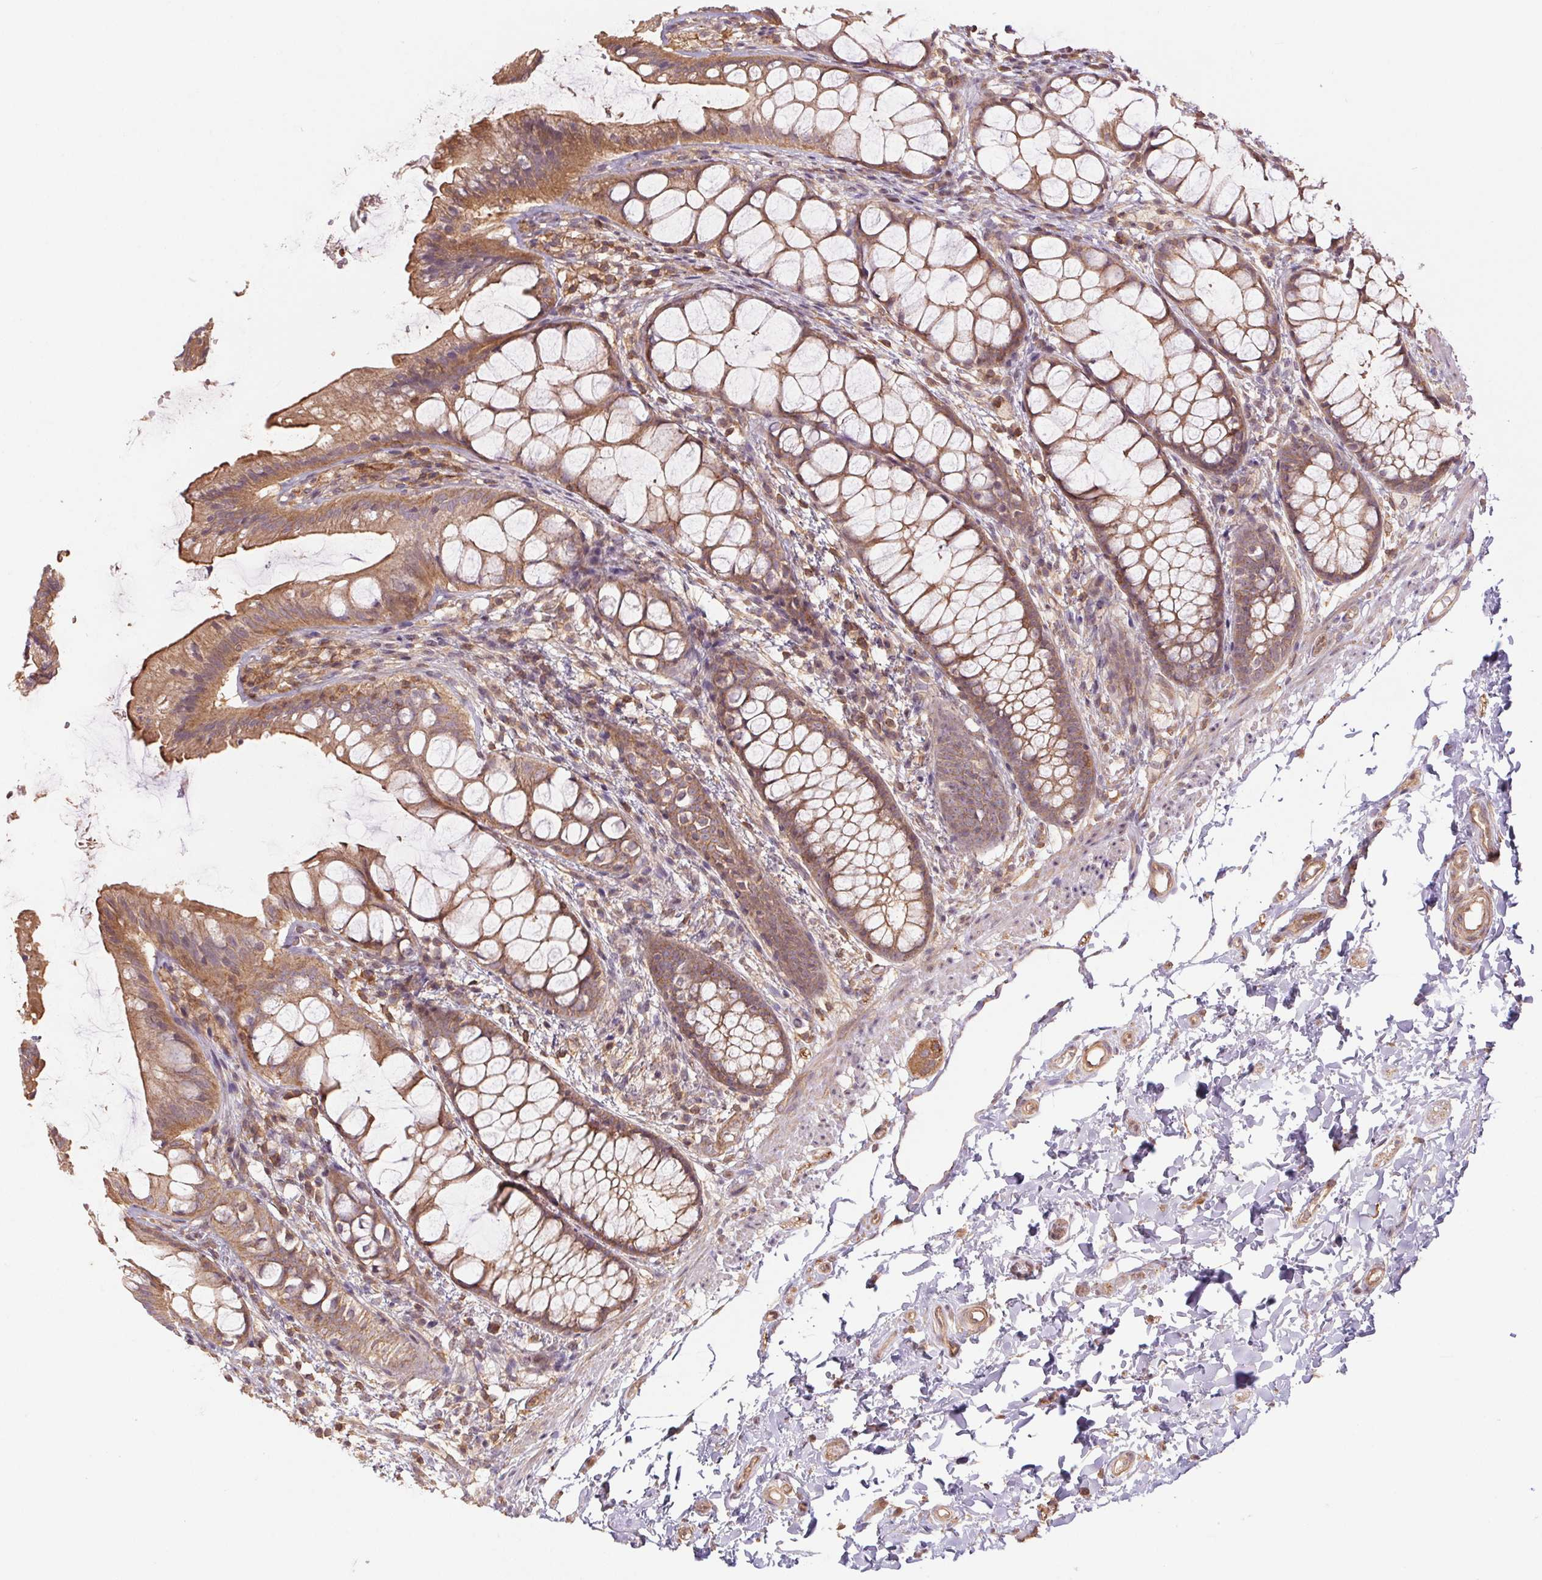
{"staining": {"intensity": "moderate", "quantity": ">75%", "location": "cytoplasmic/membranous"}, "tissue": "rectum", "cell_type": "Glandular cells", "image_type": "normal", "snomed": [{"axis": "morphology", "description": "Normal tissue, NOS"}, {"axis": "topography", "description": "Rectum"}], "caption": "Immunohistochemistry (IHC) staining of unremarkable rectum, which demonstrates medium levels of moderate cytoplasmic/membranous expression in approximately >75% of glandular cells indicating moderate cytoplasmic/membranous protein staining. The staining was performed using DAB (3,3'-diaminobenzidine) (brown) for protein detection and nuclei were counterstained in hematoxylin (blue).", "gene": "TUBA1A", "patient": {"sex": "female", "age": 62}}